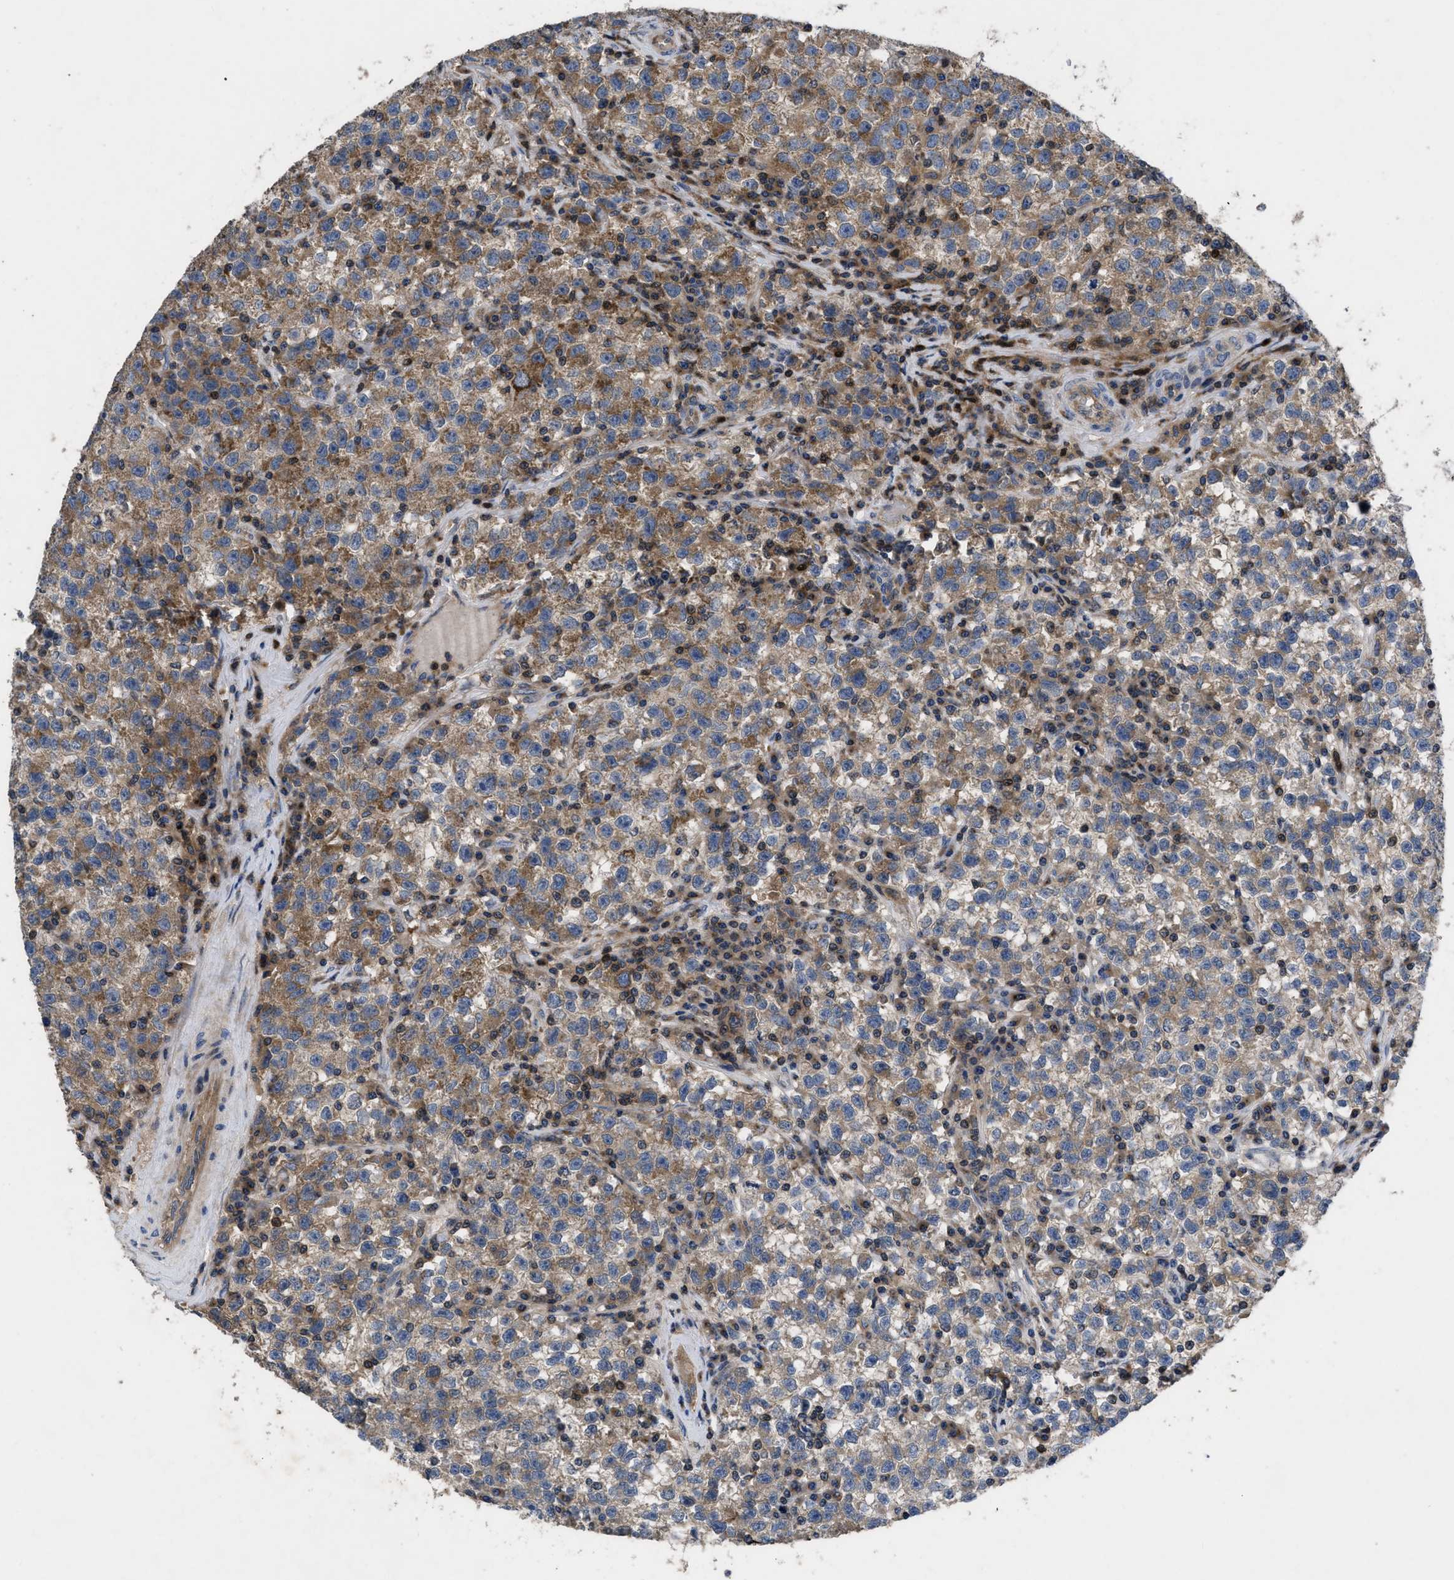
{"staining": {"intensity": "moderate", "quantity": ">75%", "location": "cytoplasmic/membranous"}, "tissue": "testis cancer", "cell_type": "Tumor cells", "image_type": "cancer", "snomed": [{"axis": "morphology", "description": "Seminoma, NOS"}, {"axis": "topography", "description": "Testis"}], "caption": "The micrograph exhibits staining of testis seminoma, revealing moderate cytoplasmic/membranous protein positivity (brown color) within tumor cells. The protein is shown in brown color, while the nuclei are stained blue.", "gene": "YBEY", "patient": {"sex": "male", "age": 22}}